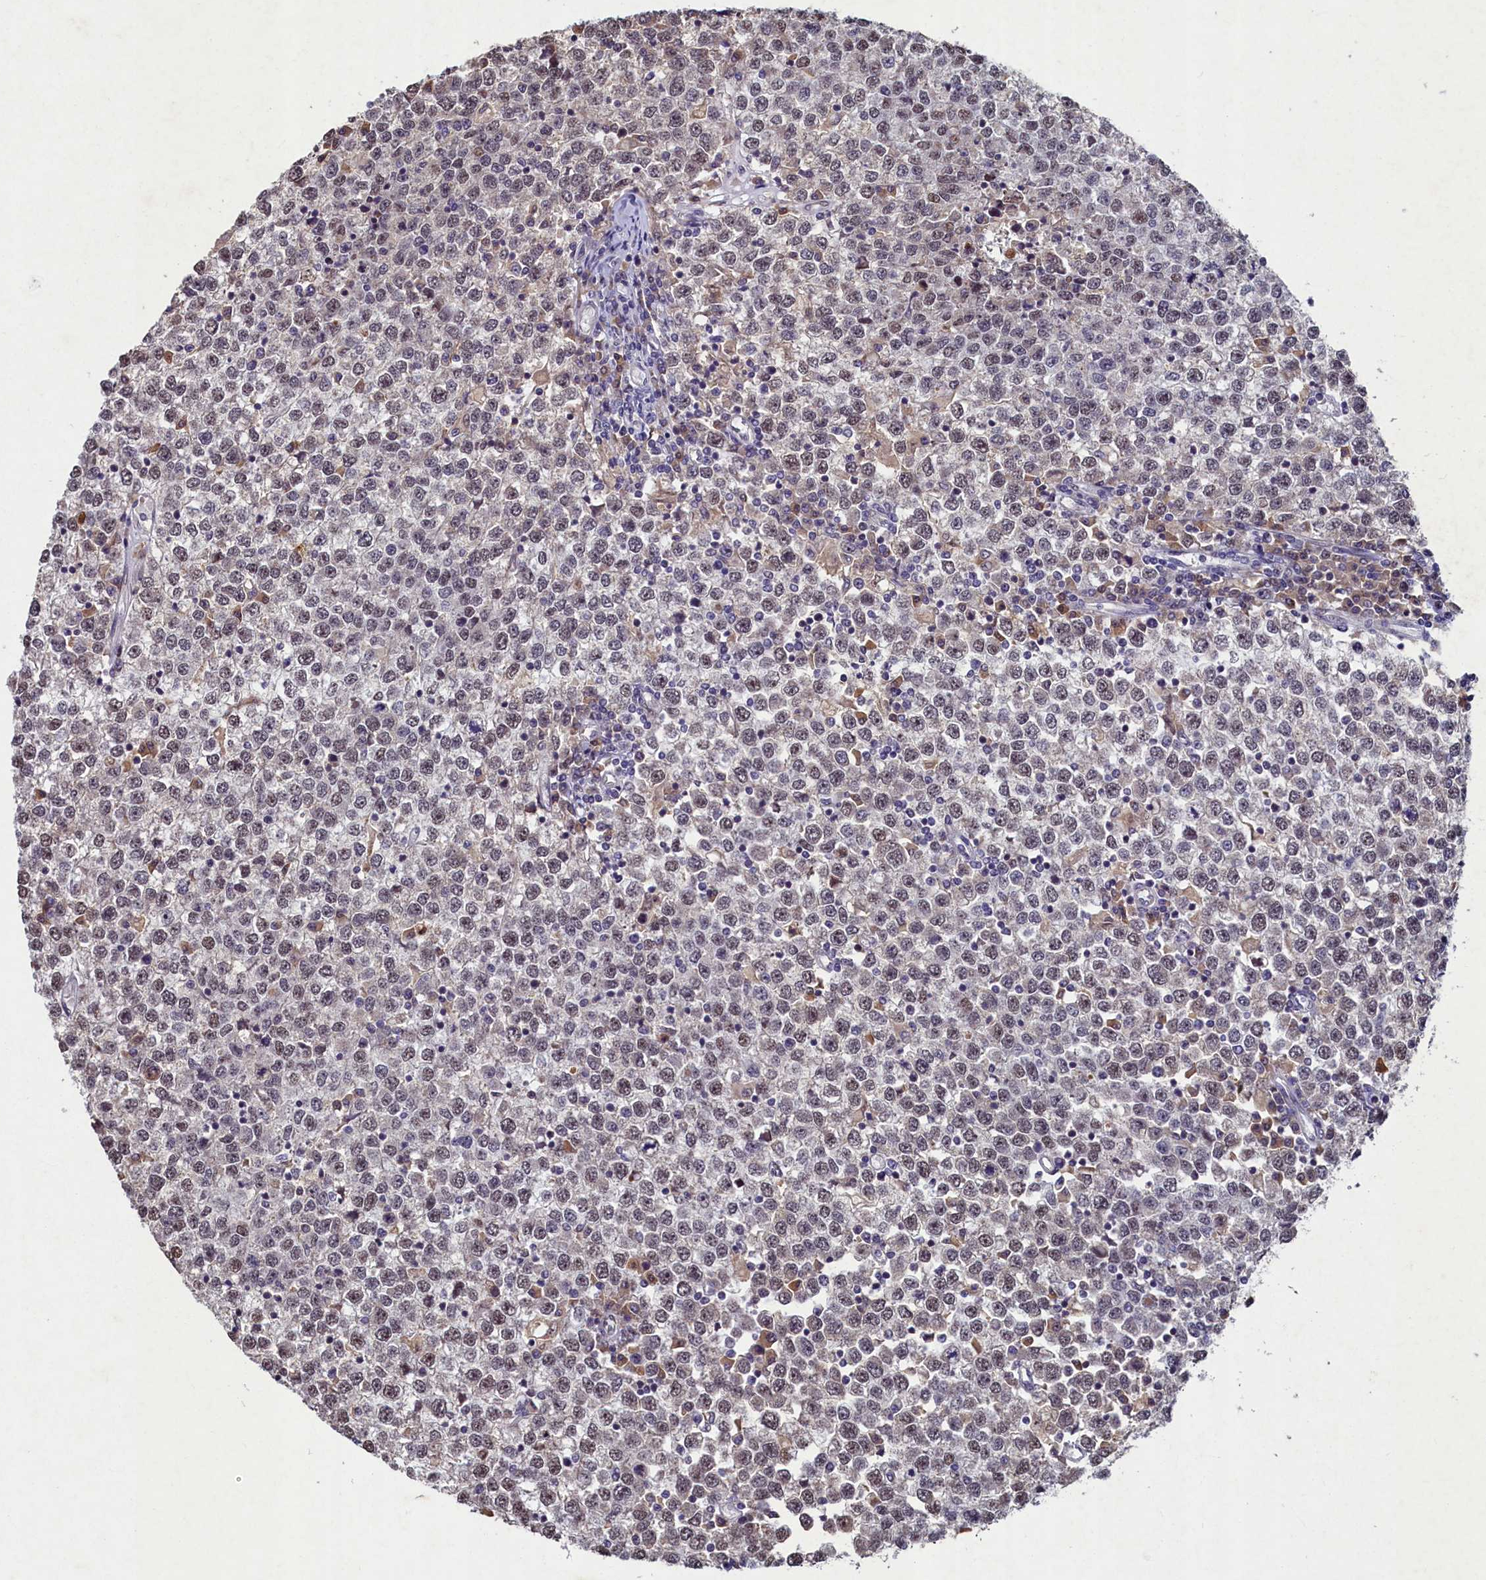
{"staining": {"intensity": "moderate", "quantity": "25%-75%", "location": "nuclear"}, "tissue": "testis cancer", "cell_type": "Tumor cells", "image_type": "cancer", "snomed": [{"axis": "morphology", "description": "Seminoma, NOS"}, {"axis": "topography", "description": "Testis"}], "caption": "Testis cancer stained for a protein (brown) demonstrates moderate nuclear positive expression in about 25%-75% of tumor cells.", "gene": "LATS2", "patient": {"sex": "male", "age": 65}}